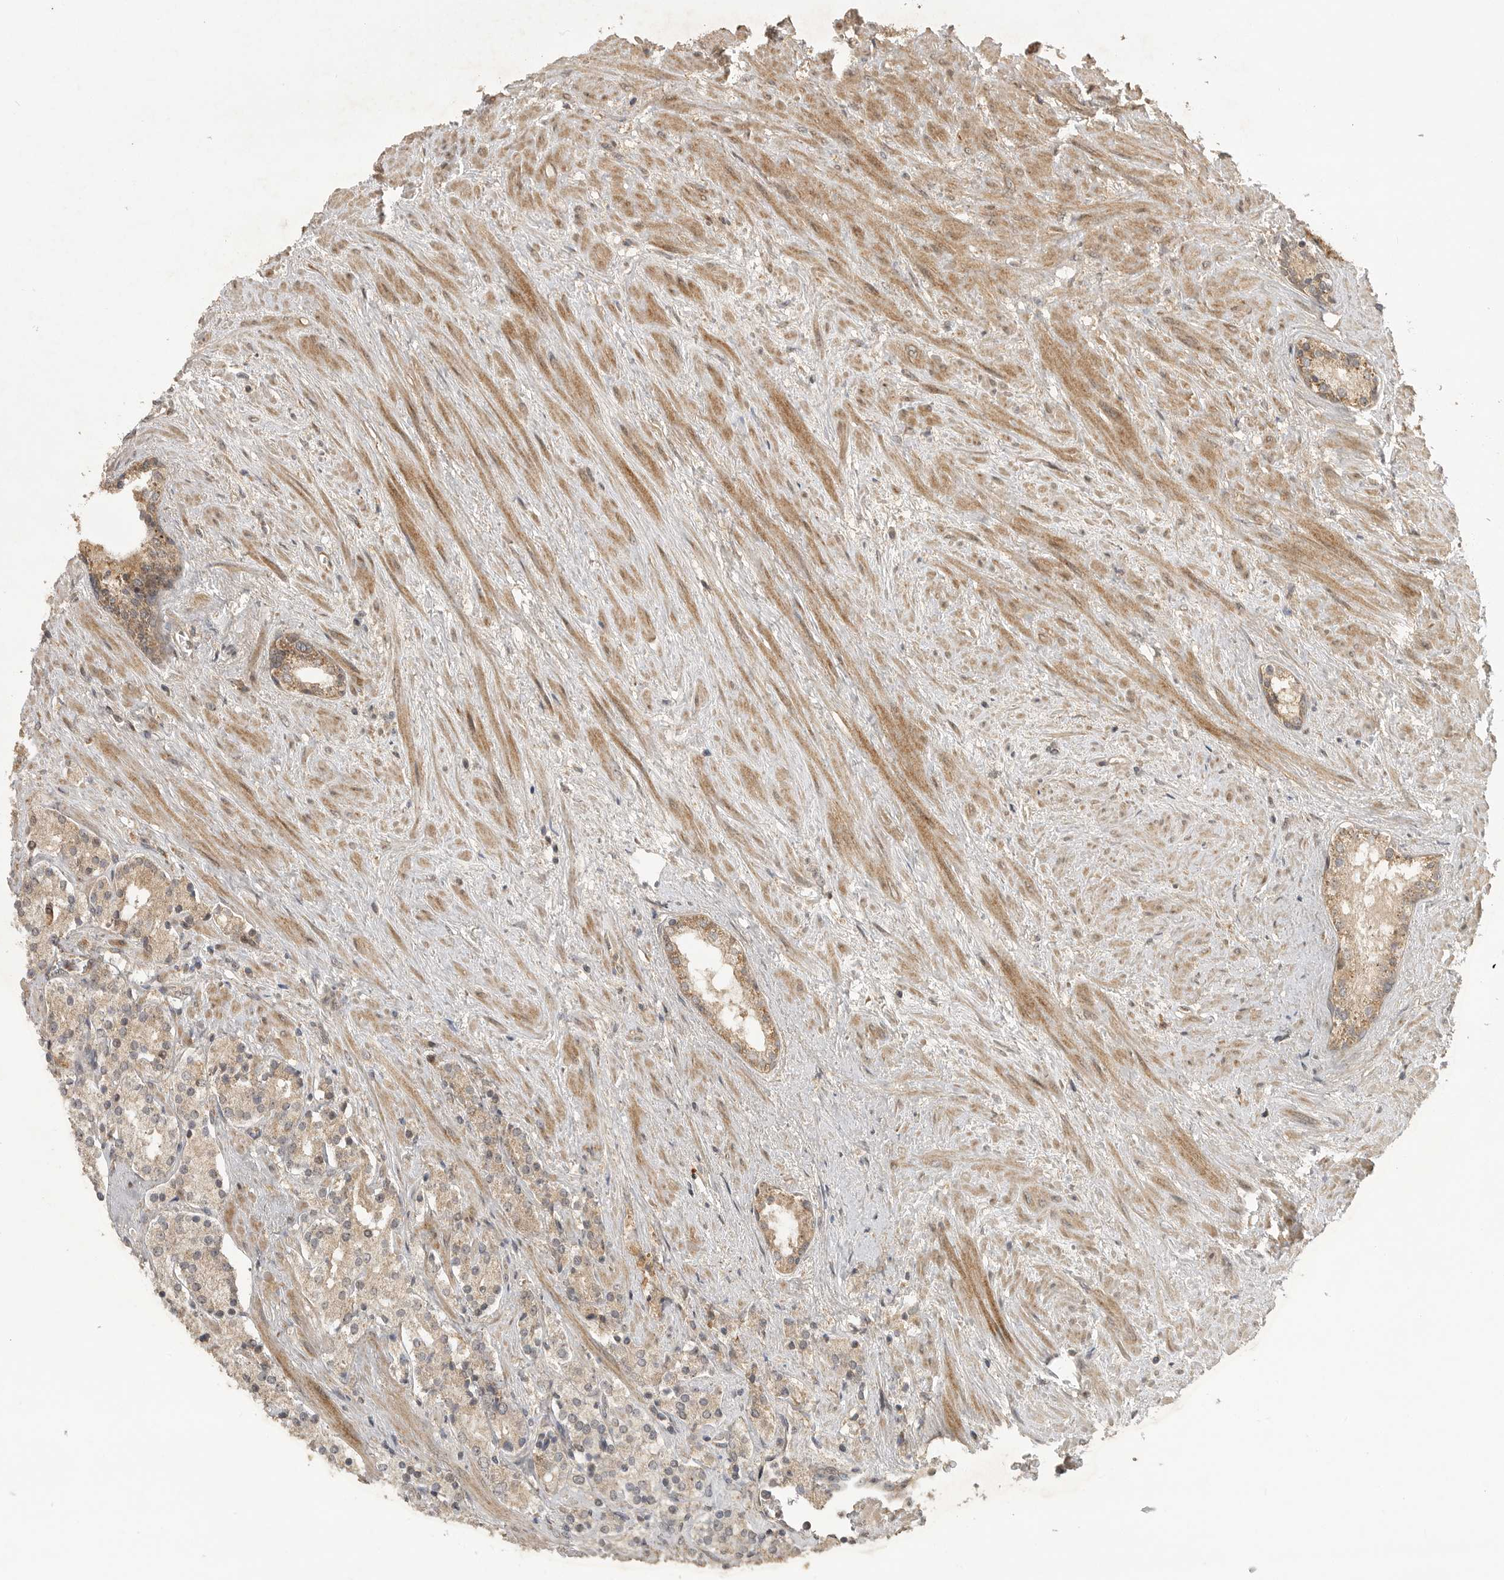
{"staining": {"intensity": "weak", "quantity": ">75%", "location": "cytoplasmic/membranous"}, "tissue": "prostate cancer", "cell_type": "Tumor cells", "image_type": "cancer", "snomed": [{"axis": "morphology", "description": "Adenocarcinoma, High grade"}, {"axis": "topography", "description": "Prostate"}], "caption": "Protein expression analysis of human prostate cancer reveals weak cytoplasmic/membranous staining in about >75% of tumor cells.", "gene": "BOC", "patient": {"sex": "male", "age": 71}}